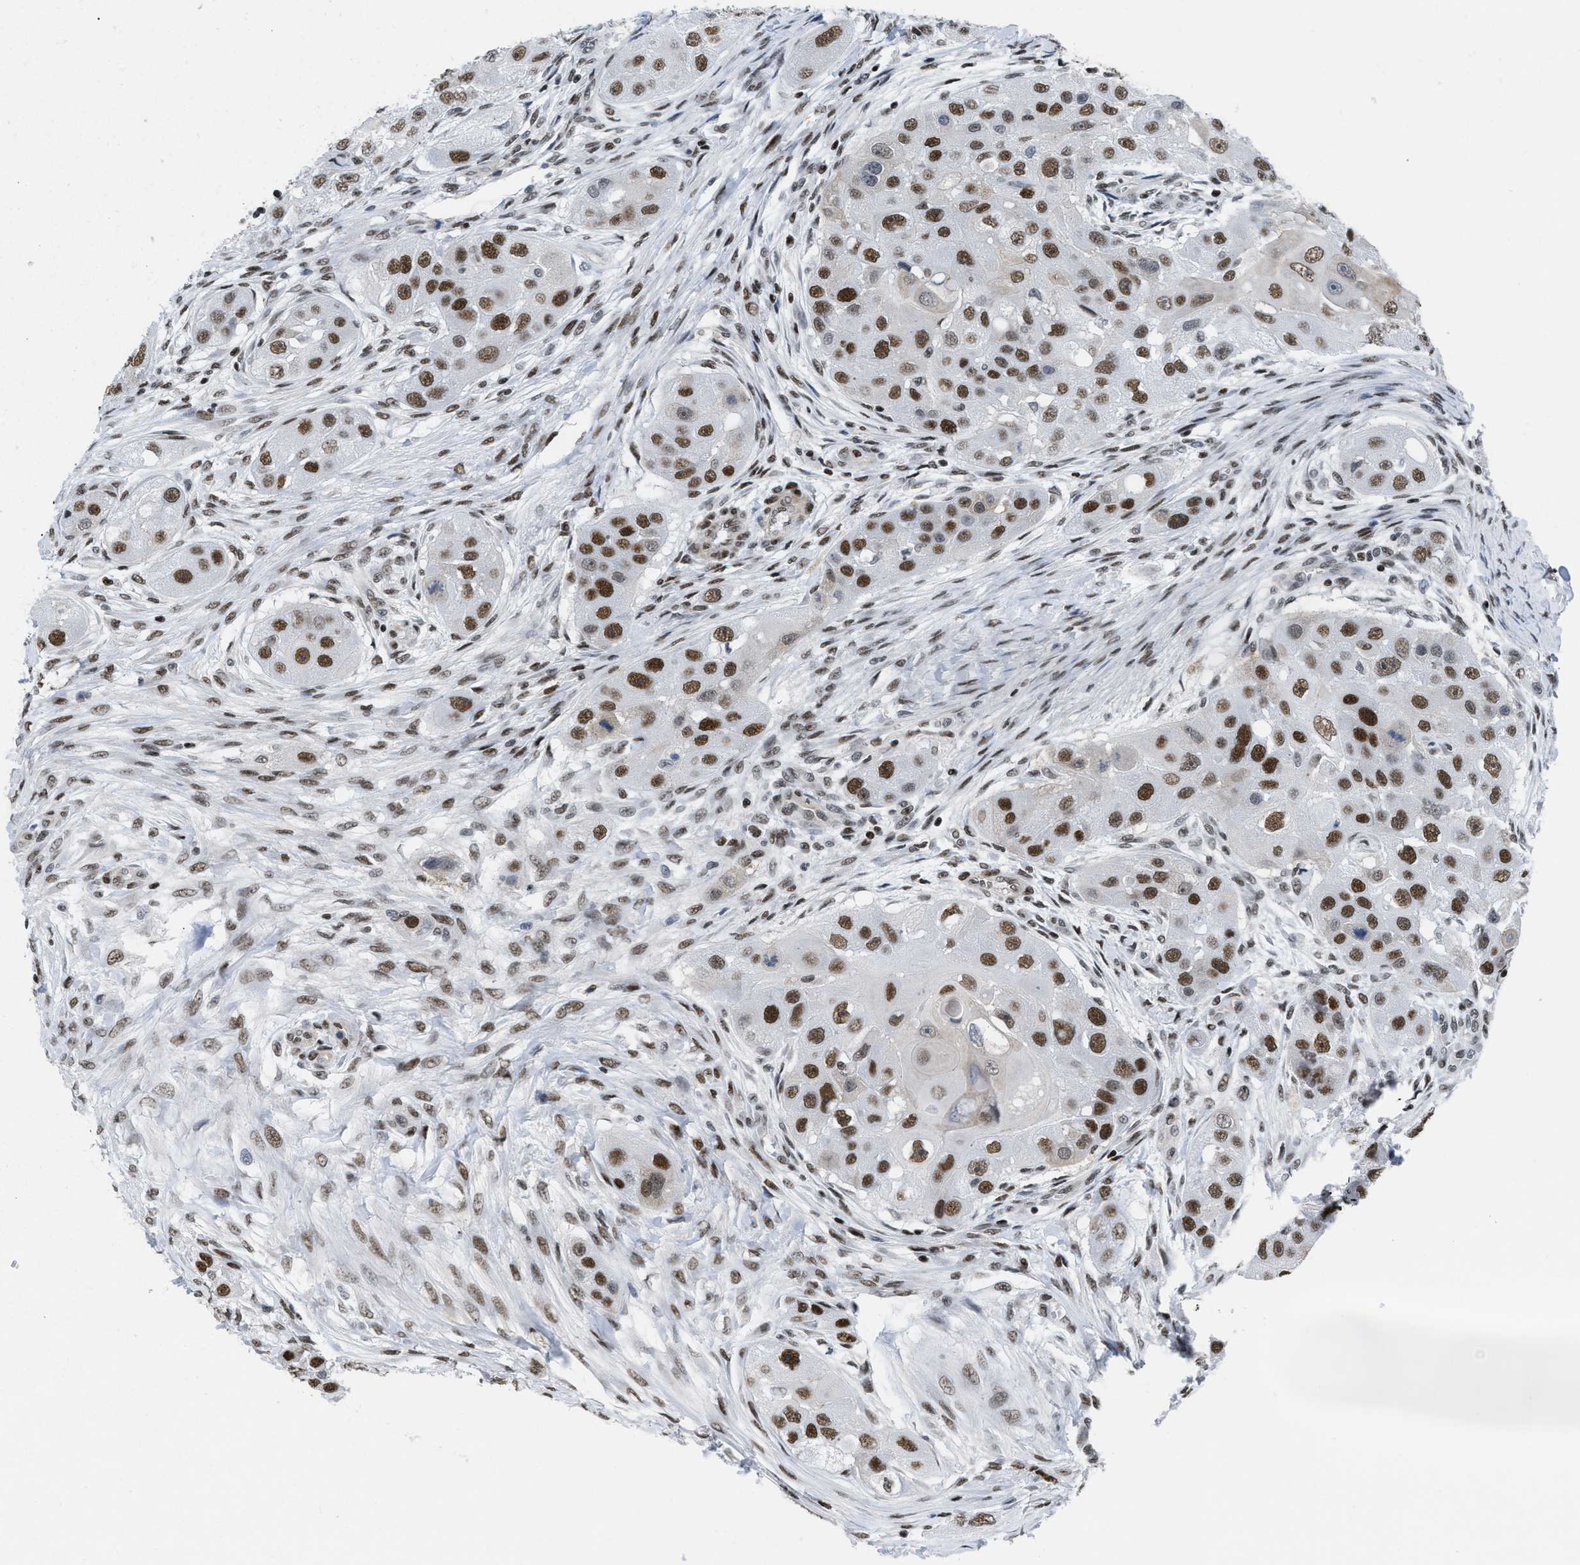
{"staining": {"intensity": "strong", "quantity": "25%-75%", "location": "nuclear"}, "tissue": "head and neck cancer", "cell_type": "Tumor cells", "image_type": "cancer", "snomed": [{"axis": "morphology", "description": "Normal tissue, NOS"}, {"axis": "morphology", "description": "Squamous cell carcinoma, NOS"}, {"axis": "topography", "description": "Skeletal muscle"}, {"axis": "topography", "description": "Head-Neck"}], "caption": "Head and neck cancer (squamous cell carcinoma) stained for a protein (brown) shows strong nuclear positive expression in approximately 25%-75% of tumor cells.", "gene": "MIER1", "patient": {"sex": "male", "age": 51}}